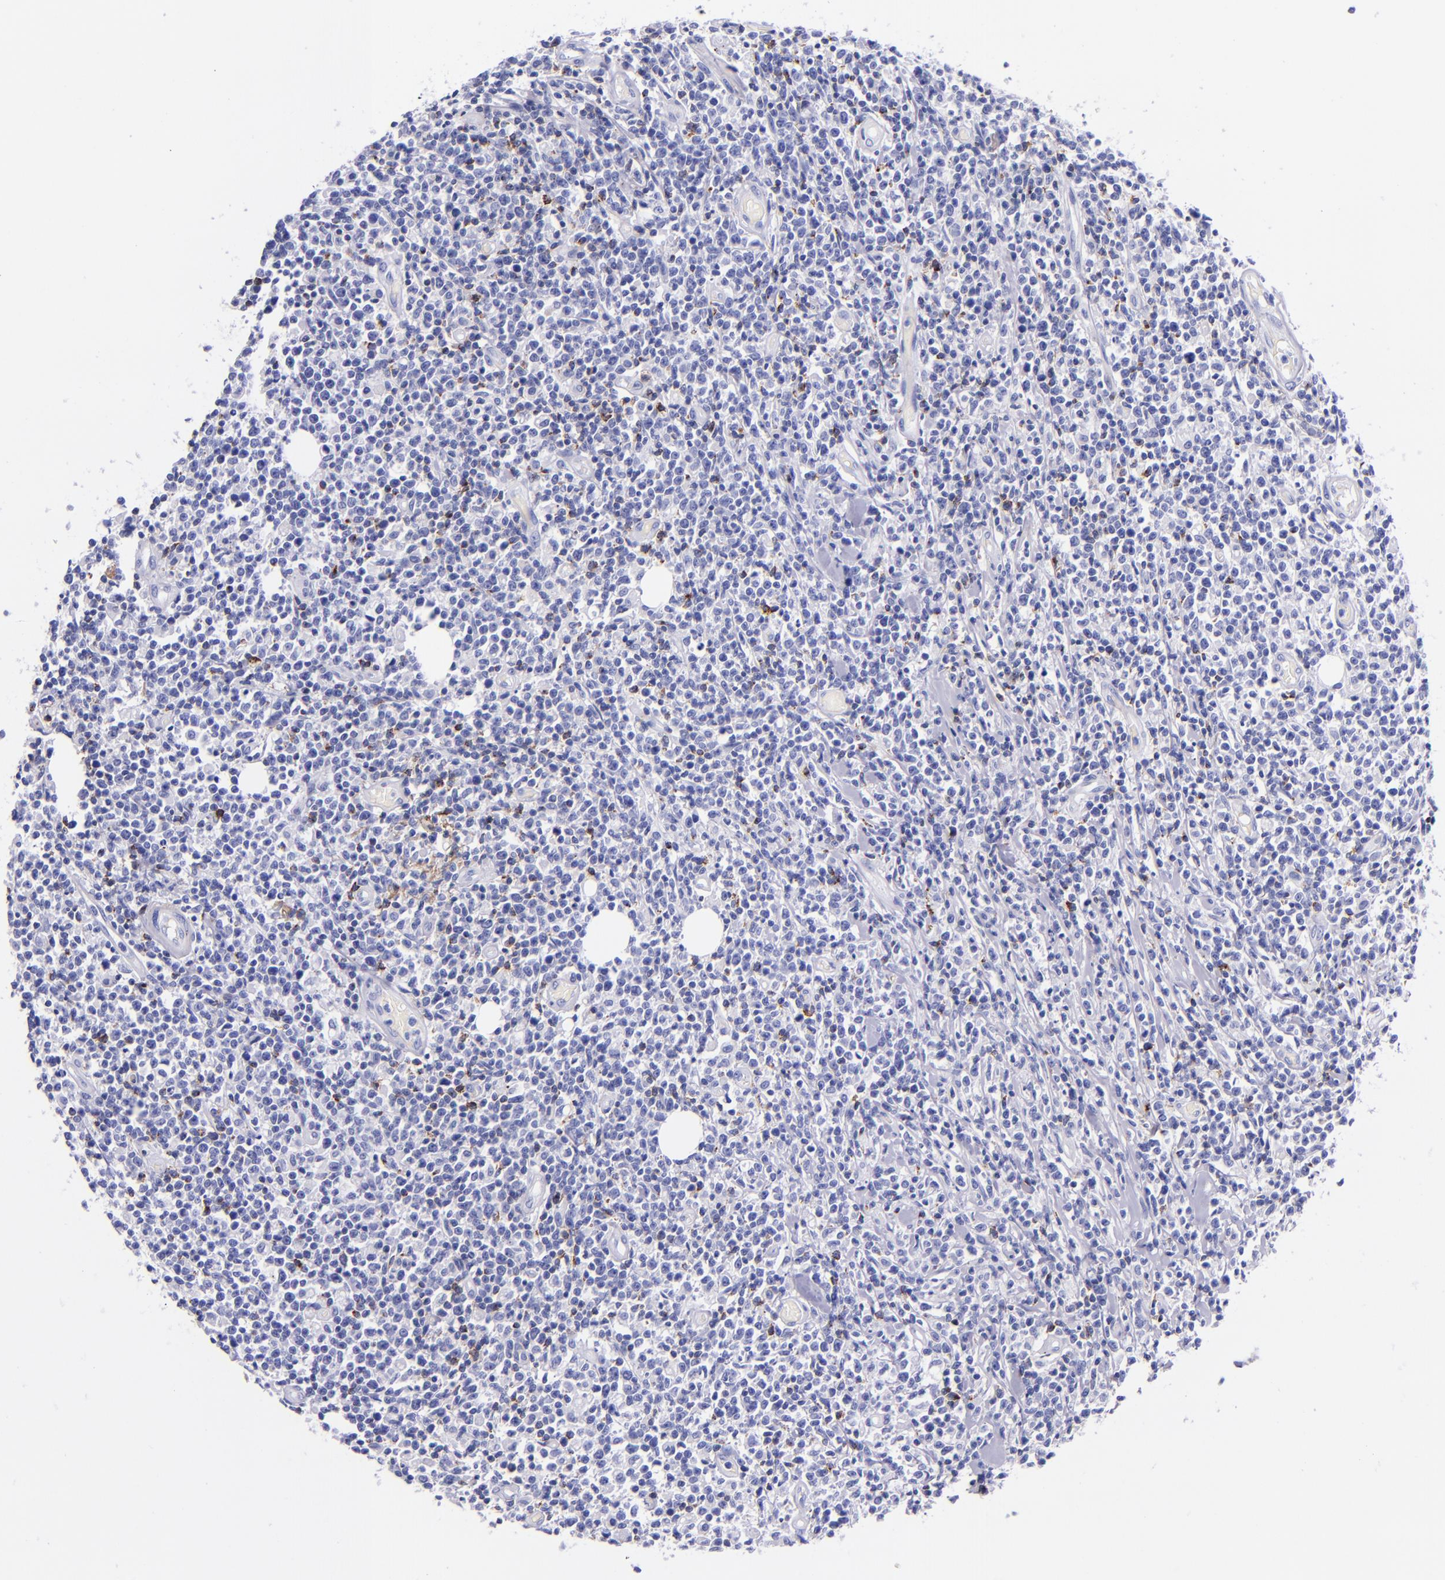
{"staining": {"intensity": "negative", "quantity": "none", "location": "none"}, "tissue": "lymphoma", "cell_type": "Tumor cells", "image_type": "cancer", "snomed": [{"axis": "morphology", "description": "Malignant lymphoma, non-Hodgkin's type, High grade"}, {"axis": "topography", "description": "Colon"}], "caption": "DAB (3,3'-diaminobenzidine) immunohistochemical staining of human malignant lymphoma, non-Hodgkin's type (high-grade) displays no significant expression in tumor cells.", "gene": "LAG3", "patient": {"sex": "male", "age": 82}}